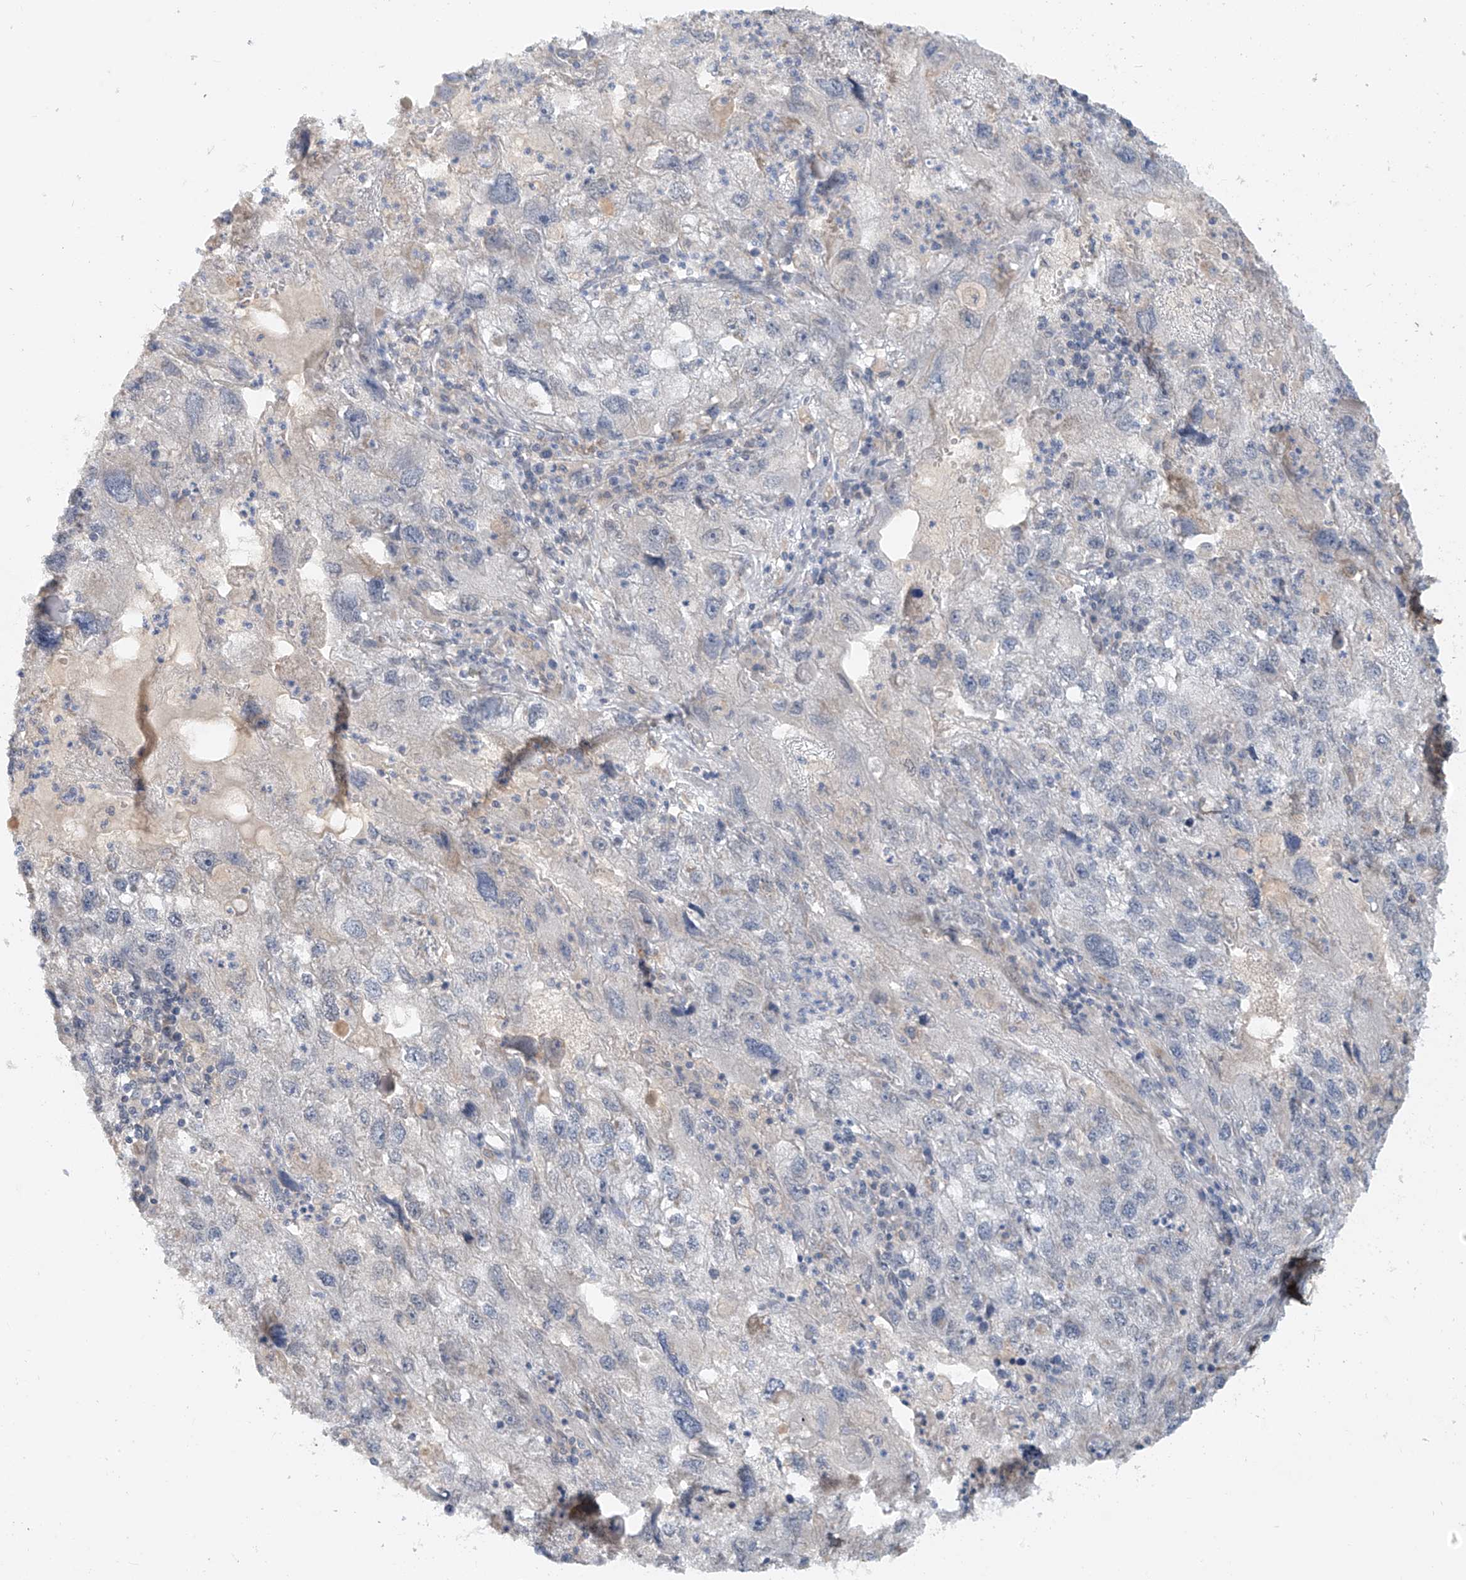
{"staining": {"intensity": "negative", "quantity": "none", "location": "none"}, "tissue": "endometrial cancer", "cell_type": "Tumor cells", "image_type": "cancer", "snomed": [{"axis": "morphology", "description": "Adenocarcinoma, NOS"}, {"axis": "topography", "description": "Endometrium"}], "caption": "High power microscopy histopathology image of an immunohistochemistry histopathology image of adenocarcinoma (endometrial), revealing no significant positivity in tumor cells.", "gene": "ABCD1", "patient": {"sex": "female", "age": 49}}